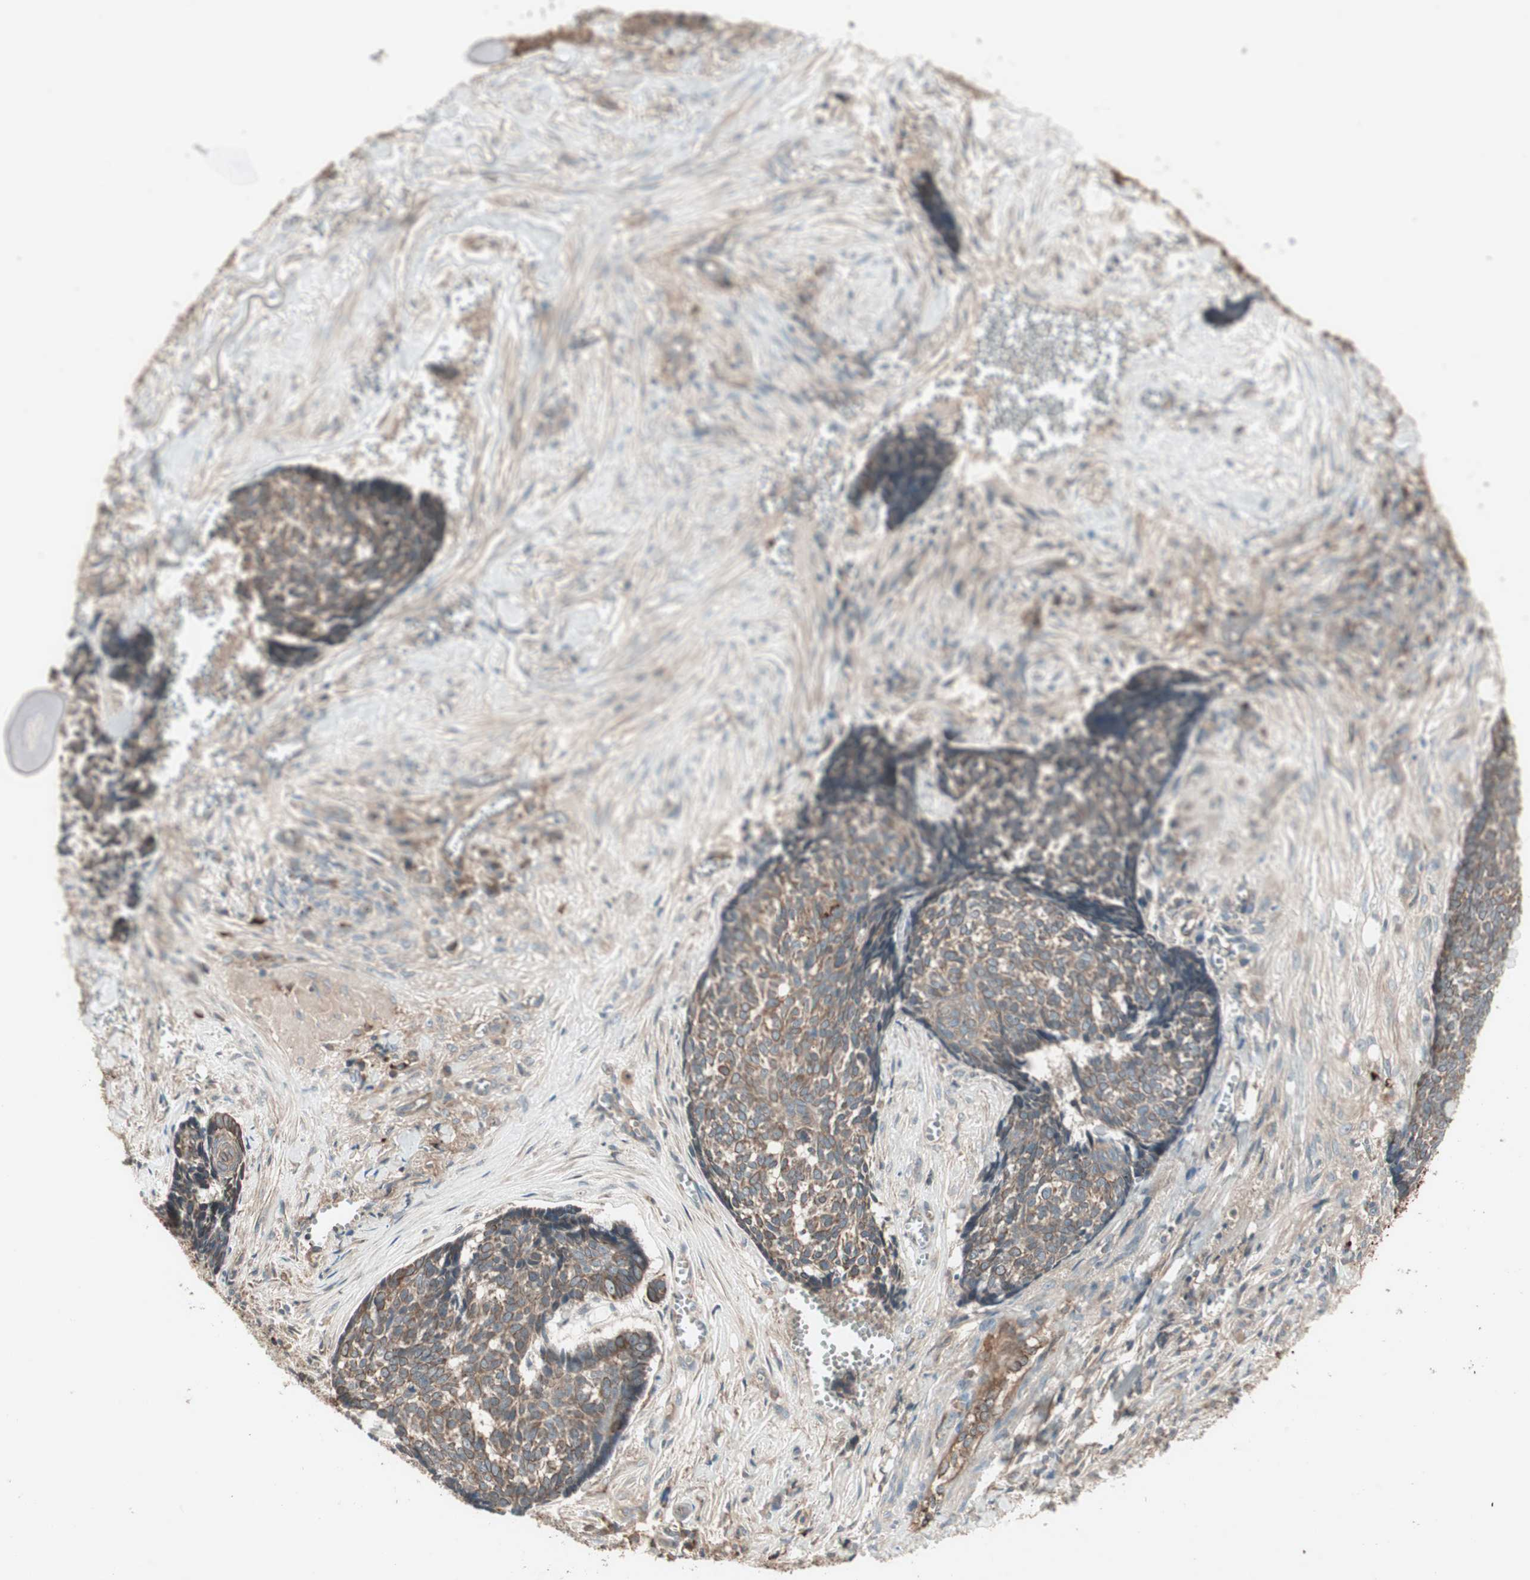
{"staining": {"intensity": "strong", "quantity": ">75%", "location": "cytoplasmic/membranous"}, "tissue": "skin cancer", "cell_type": "Tumor cells", "image_type": "cancer", "snomed": [{"axis": "morphology", "description": "Basal cell carcinoma"}, {"axis": "topography", "description": "Skin"}], "caption": "A micrograph showing strong cytoplasmic/membranous positivity in about >75% of tumor cells in skin basal cell carcinoma, as visualized by brown immunohistochemical staining.", "gene": "TFPI", "patient": {"sex": "male", "age": 84}}